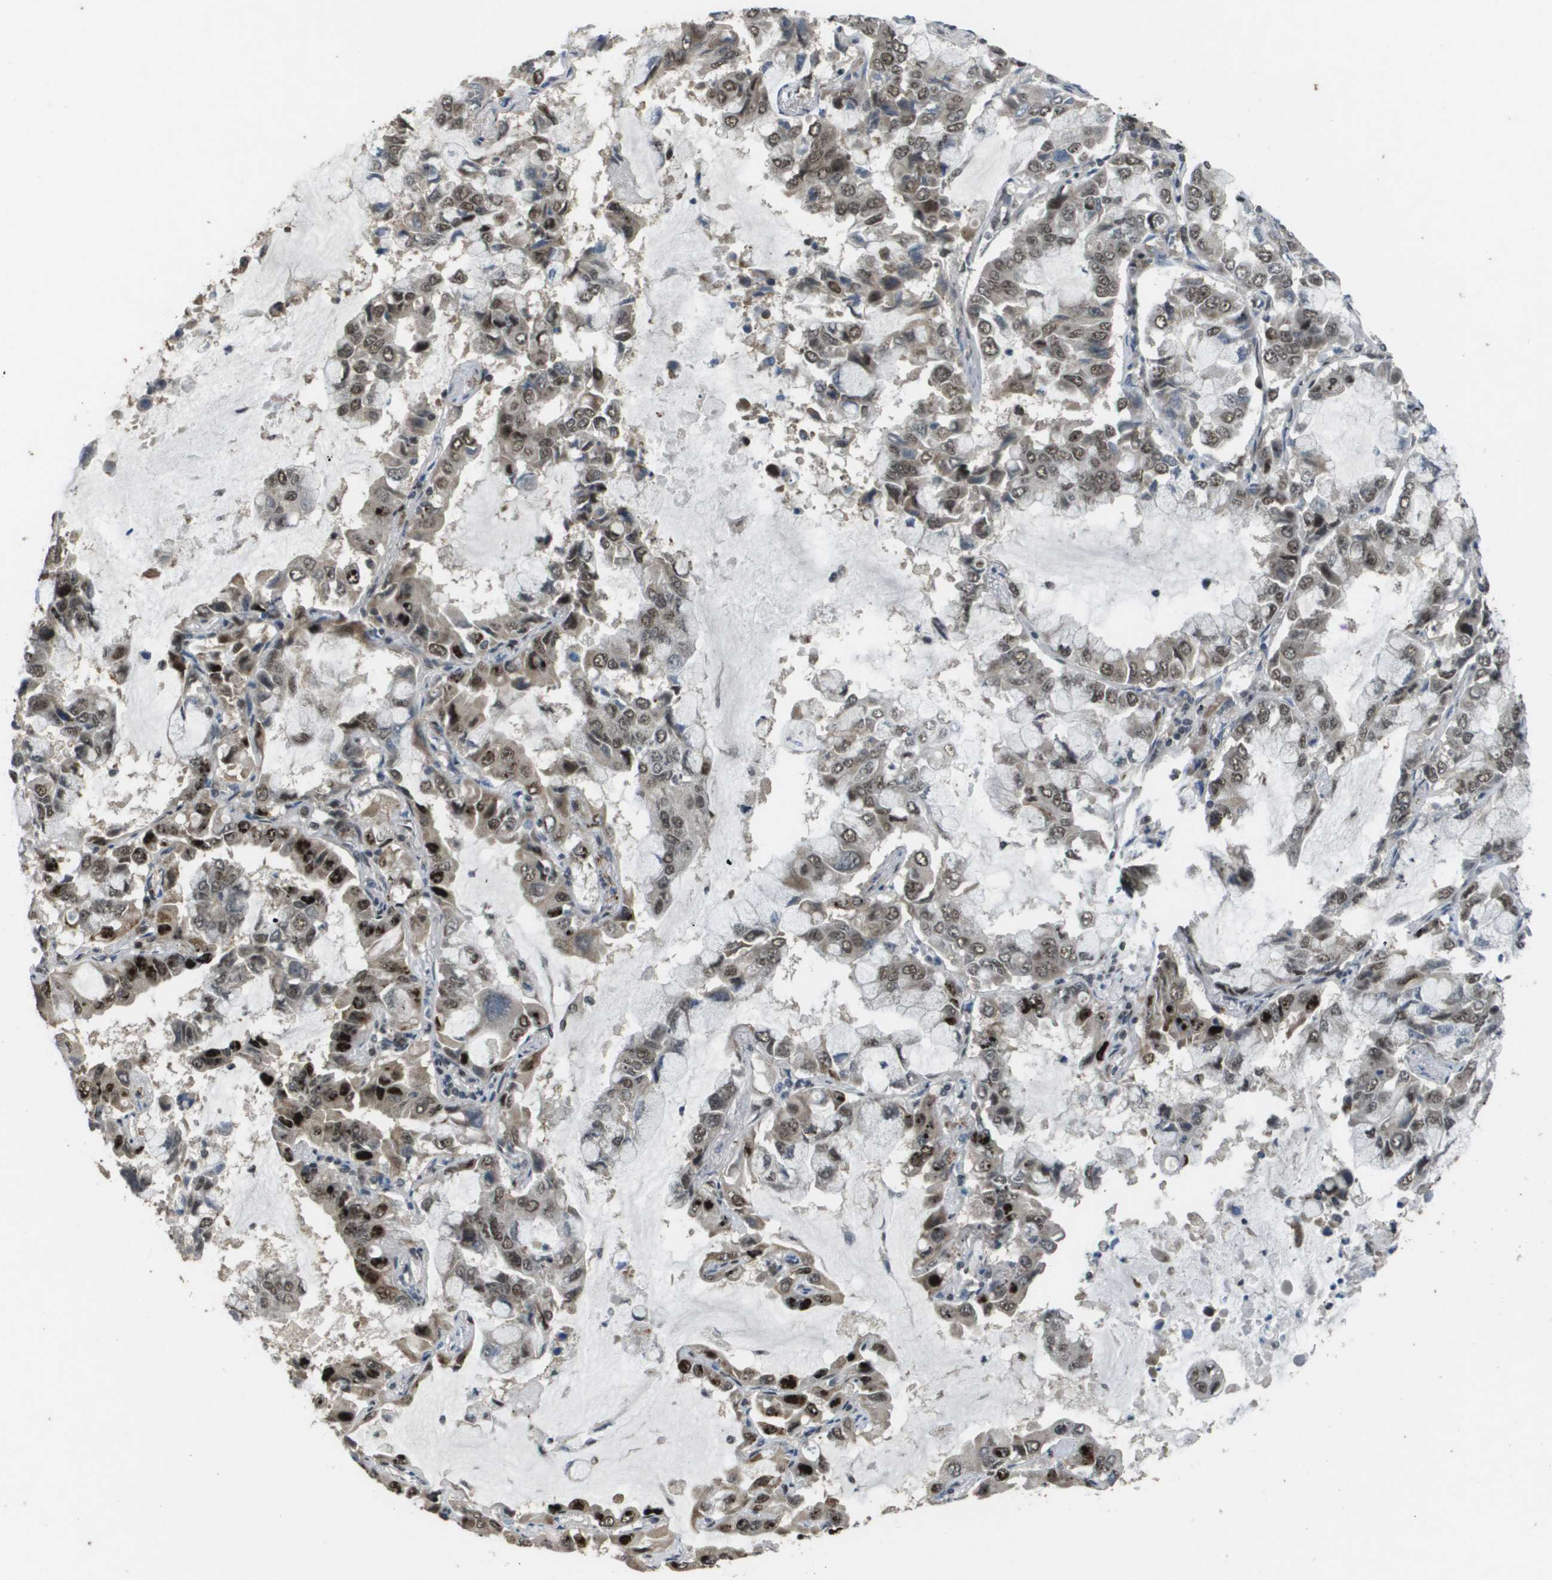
{"staining": {"intensity": "weak", "quantity": ">75%", "location": "cytoplasmic/membranous,nuclear"}, "tissue": "lung cancer", "cell_type": "Tumor cells", "image_type": "cancer", "snomed": [{"axis": "morphology", "description": "Adenocarcinoma, NOS"}, {"axis": "topography", "description": "Lung"}], "caption": "Tumor cells reveal low levels of weak cytoplasmic/membranous and nuclear staining in about >75% of cells in lung cancer (adenocarcinoma).", "gene": "KAT5", "patient": {"sex": "male", "age": 64}}